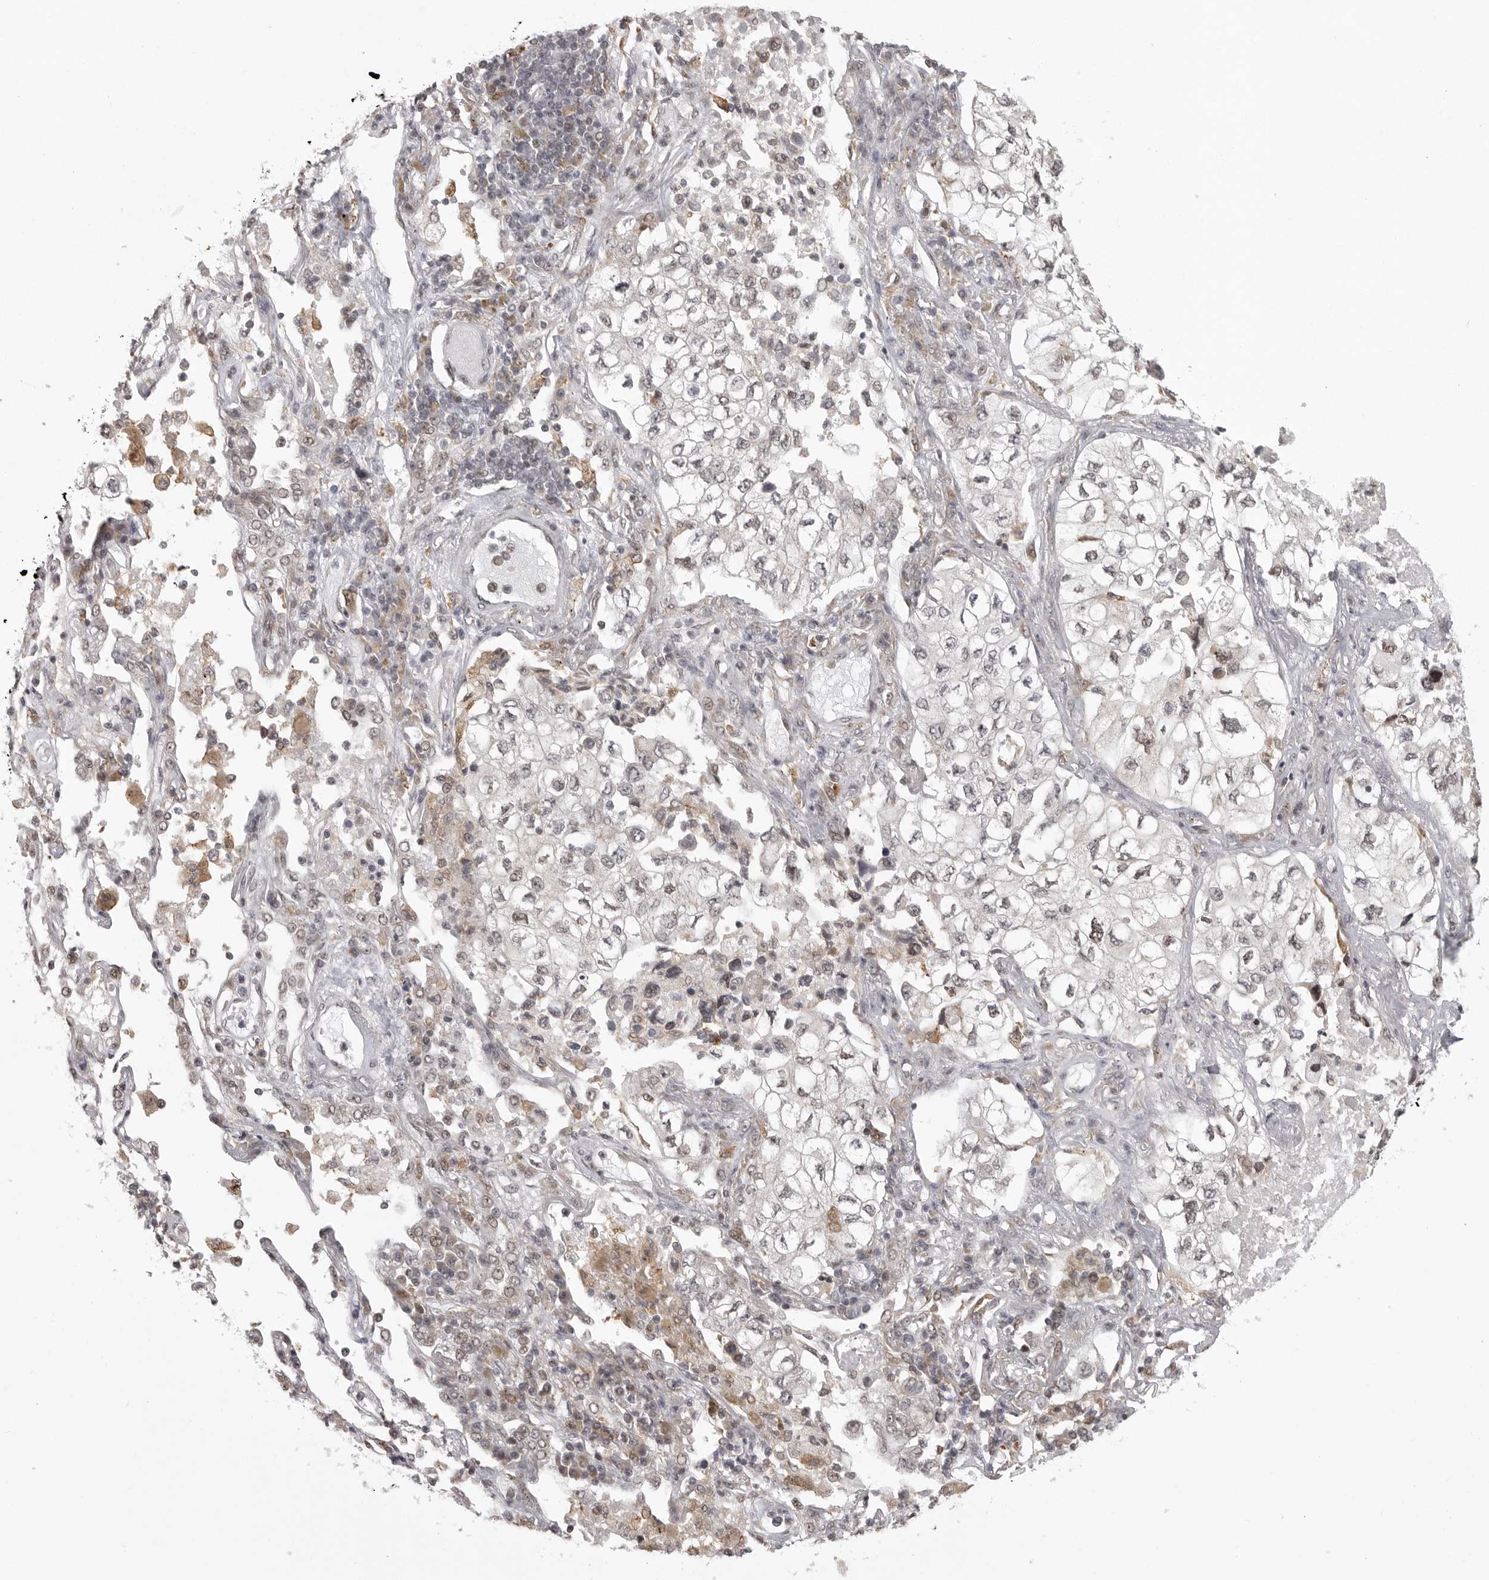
{"staining": {"intensity": "negative", "quantity": "none", "location": "none"}, "tissue": "lung cancer", "cell_type": "Tumor cells", "image_type": "cancer", "snomed": [{"axis": "morphology", "description": "Adenocarcinoma, NOS"}, {"axis": "topography", "description": "Lung"}], "caption": "Protein analysis of adenocarcinoma (lung) exhibits no significant staining in tumor cells. The staining is performed using DAB brown chromogen with nuclei counter-stained in using hematoxylin.", "gene": "ISG20L2", "patient": {"sex": "male", "age": 63}}